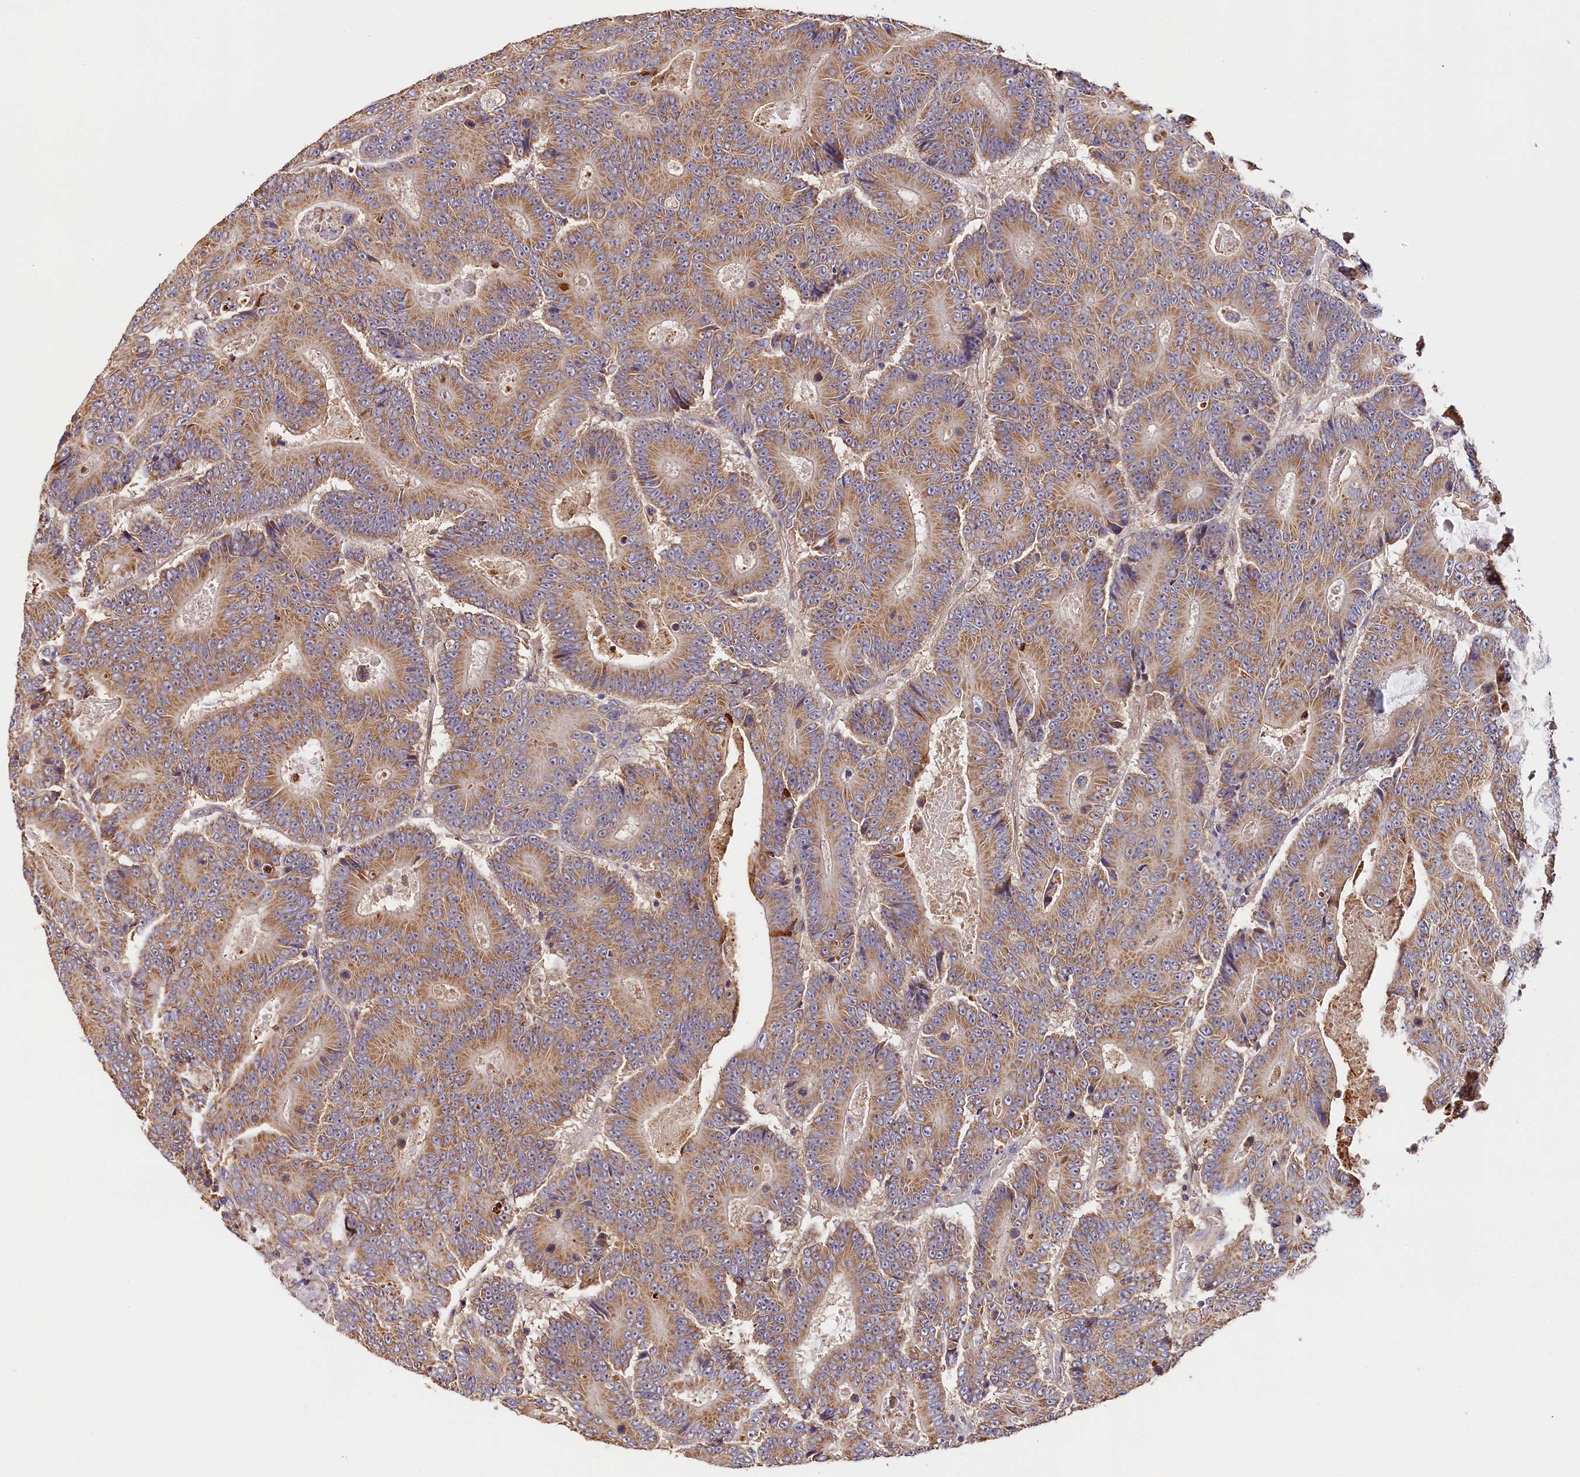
{"staining": {"intensity": "moderate", "quantity": ">75%", "location": "cytoplasmic/membranous"}, "tissue": "colorectal cancer", "cell_type": "Tumor cells", "image_type": "cancer", "snomed": [{"axis": "morphology", "description": "Adenocarcinoma, NOS"}, {"axis": "topography", "description": "Colon"}], "caption": "Immunohistochemical staining of human colorectal cancer demonstrates medium levels of moderate cytoplasmic/membranous positivity in about >75% of tumor cells. The protein of interest is shown in brown color, while the nuclei are stained blue.", "gene": "KATNB1", "patient": {"sex": "male", "age": 83}}